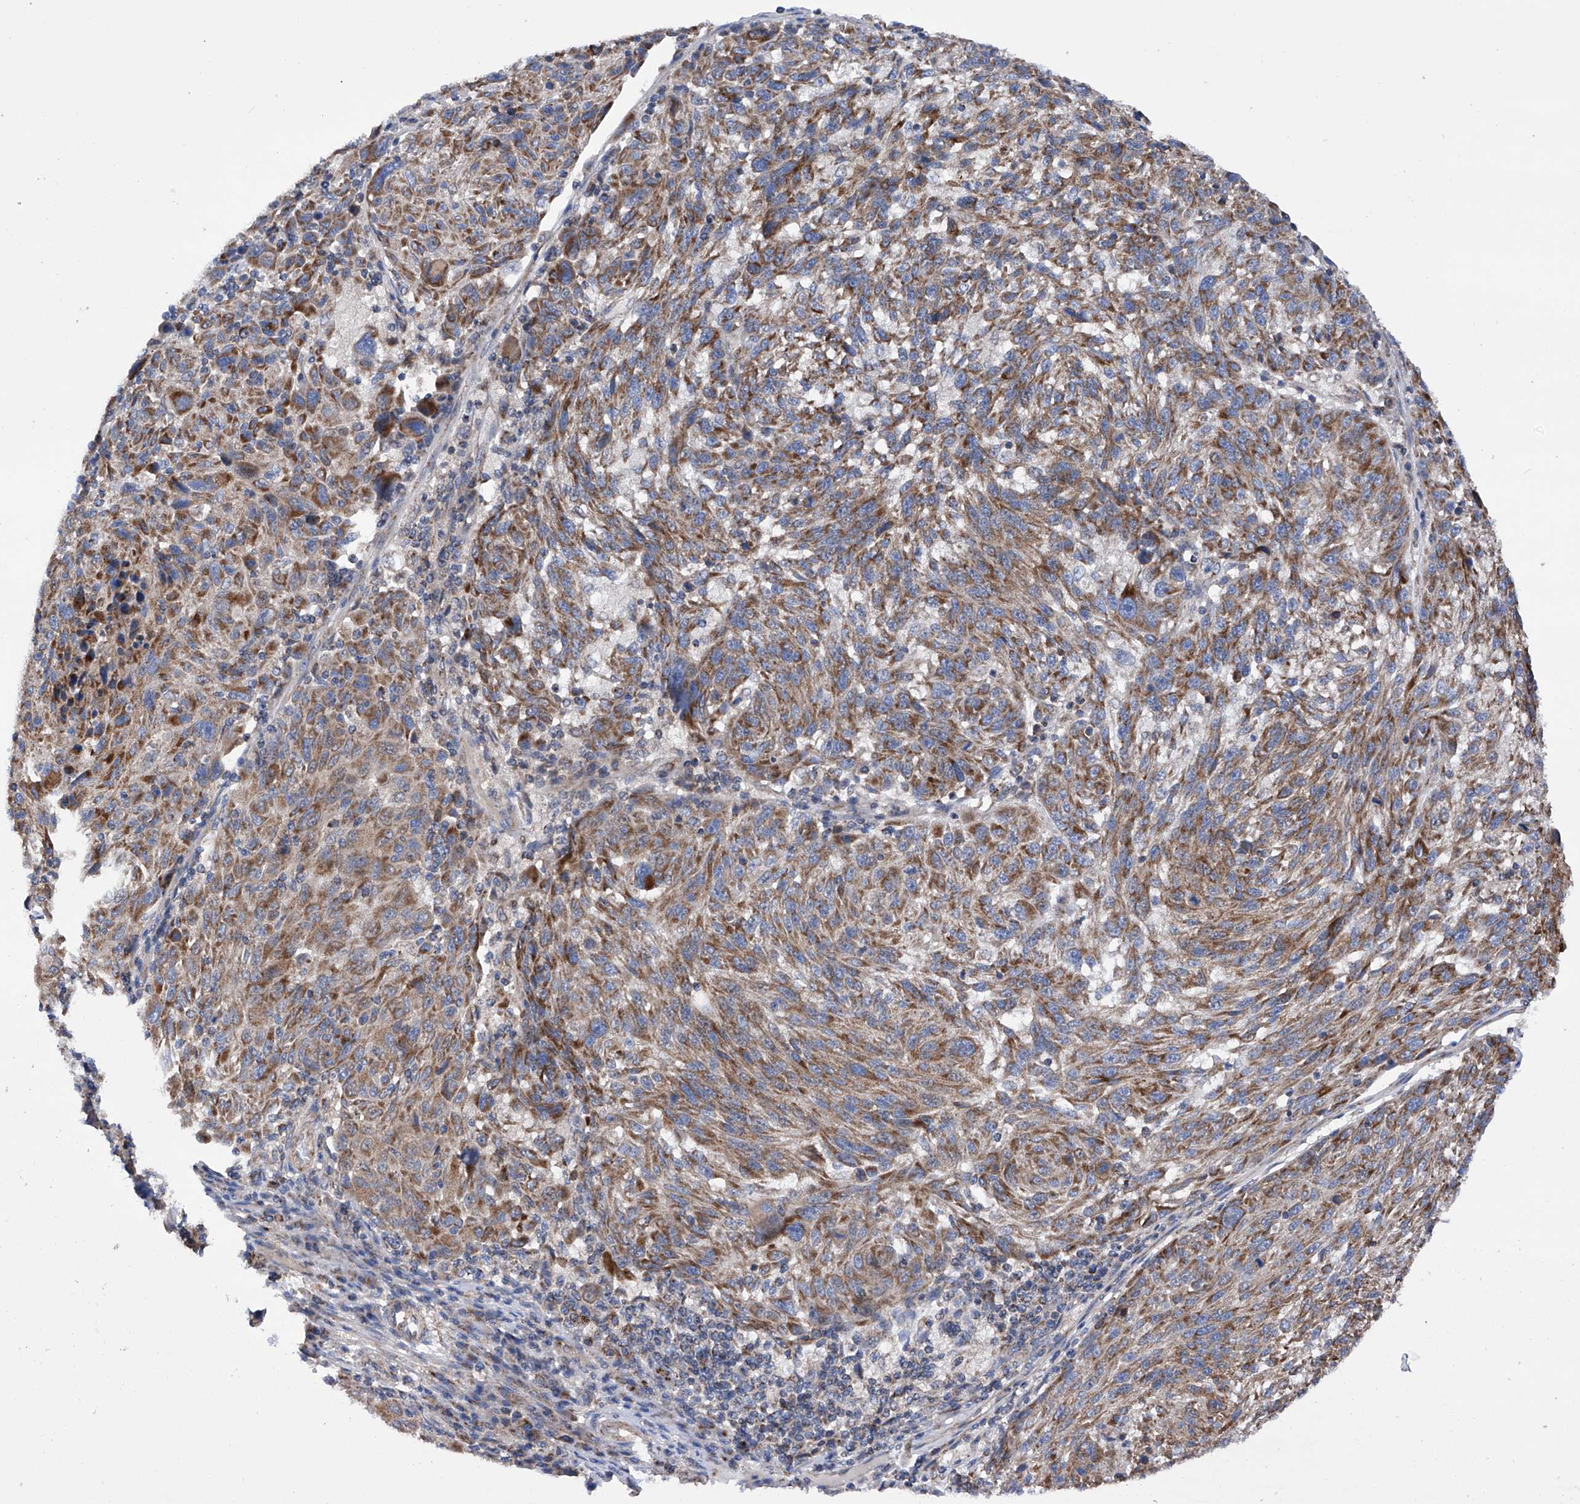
{"staining": {"intensity": "moderate", "quantity": ">75%", "location": "cytoplasmic/membranous"}, "tissue": "melanoma", "cell_type": "Tumor cells", "image_type": "cancer", "snomed": [{"axis": "morphology", "description": "Malignant melanoma, NOS"}, {"axis": "topography", "description": "Skin"}], "caption": "Malignant melanoma was stained to show a protein in brown. There is medium levels of moderate cytoplasmic/membranous staining in about >75% of tumor cells.", "gene": "EFCAB2", "patient": {"sex": "male", "age": 53}}